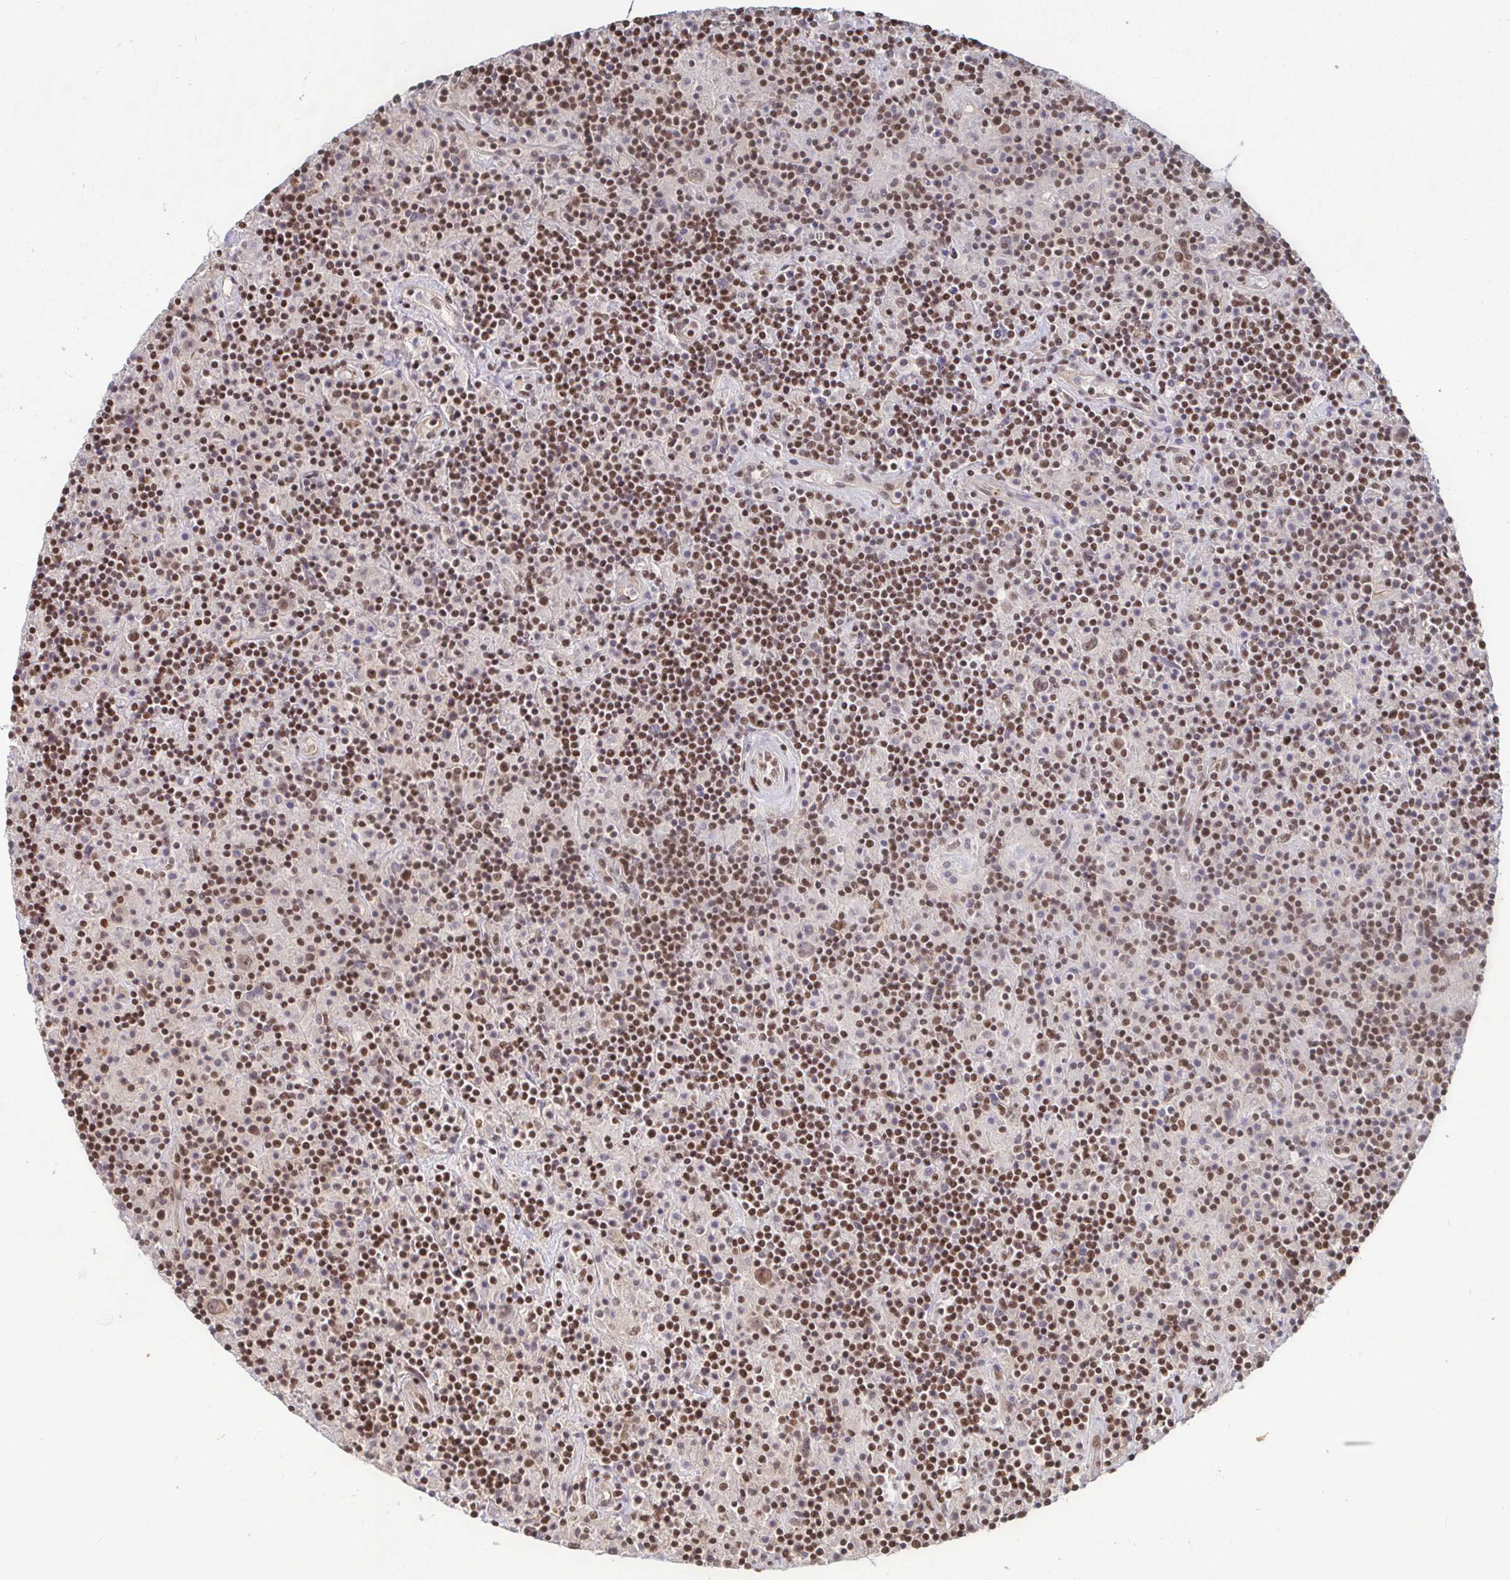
{"staining": {"intensity": "moderate", "quantity": ">75%", "location": "nuclear"}, "tissue": "lymphoma", "cell_type": "Tumor cells", "image_type": "cancer", "snomed": [{"axis": "morphology", "description": "Hodgkin's disease, NOS"}, {"axis": "topography", "description": "Lymph node"}], "caption": "DAB (3,3'-diaminobenzidine) immunohistochemical staining of lymphoma demonstrates moderate nuclear protein positivity in approximately >75% of tumor cells.", "gene": "SP3", "patient": {"sex": "male", "age": 70}}